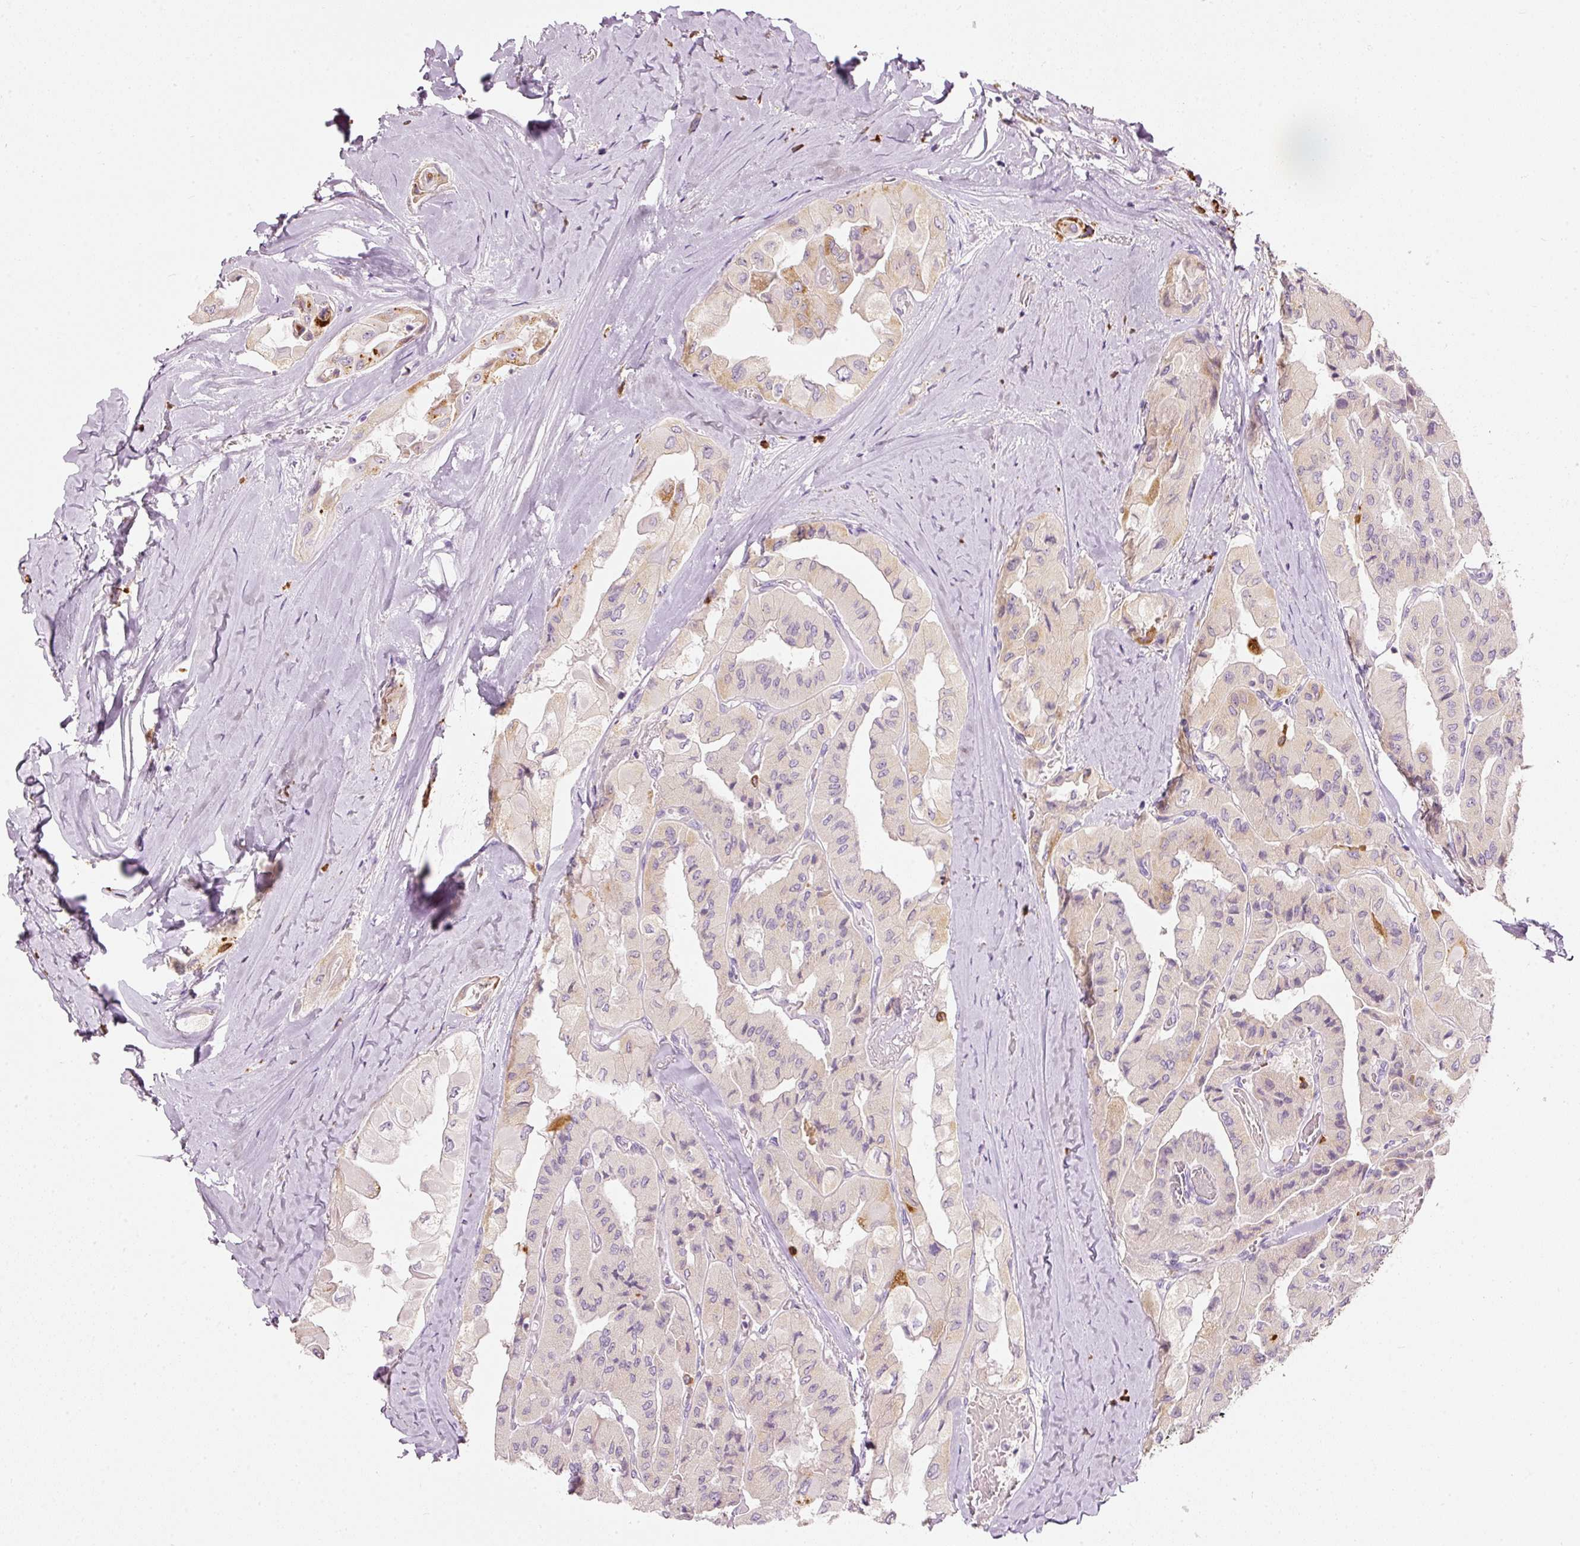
{"staining": {"intensity": "moderate", "quantity": "<25%", "location": "cytoplasmic/membranous"}, "tissue": "thyroid cancer", "cell_type": "Tumor cells", "image_type": "cancer", "snomed": [{"axis": "morphology", "description": "Normal tissue, NOS"}, {"axis": "morphology", "description": "Papillary adenocarcinoma, NOS"}, {"axis": "topography", "description": "Thyroid gland"}], "caption": "Papillary adenocarcinoma (thyroid) stained with IHC reveals moderate cytoplasmic/membranous staining in approximately <25% of tumor cells.", "gene": "MTHFD2", "patient": {"sex": "female", "age": 59}}